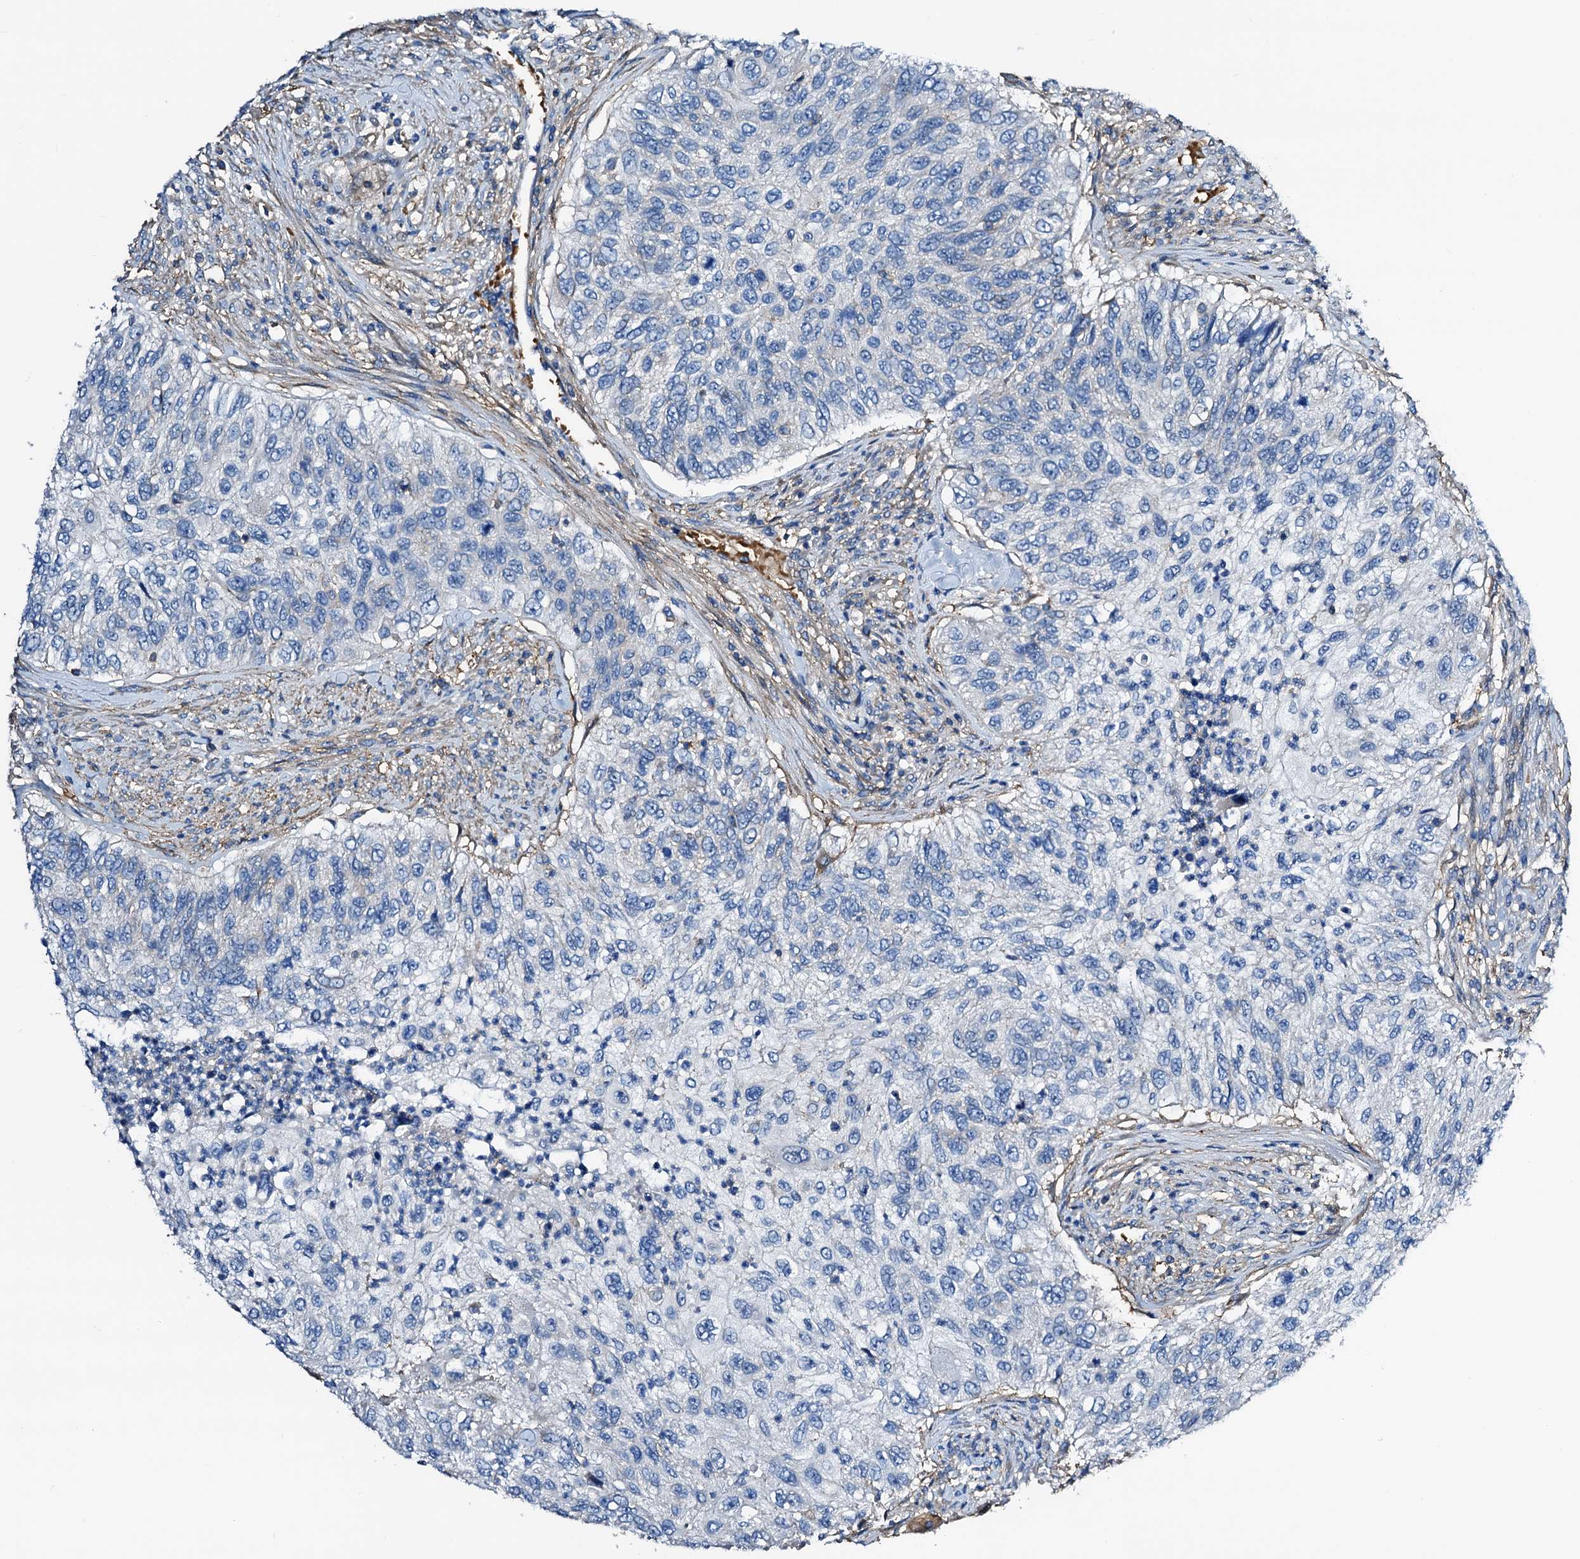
{"staining": {"intensity": "negative", "quantity": "none", "location": "none"}, "tissue": "urothelial cancer", "cell_type": "Tumor cells", "image_type": "cancer", "snomed": [{"axis": "morphology", "description": "Urothelial carcinoma, High grade"}, {"axis": "topography", "description": "Urinary bladder"}], "caption": "Tumor cells are negative for brown protein staining in urothelial cancer.", "gene": "GCOM1", "patient": {"sex": "female", "age": 60}}